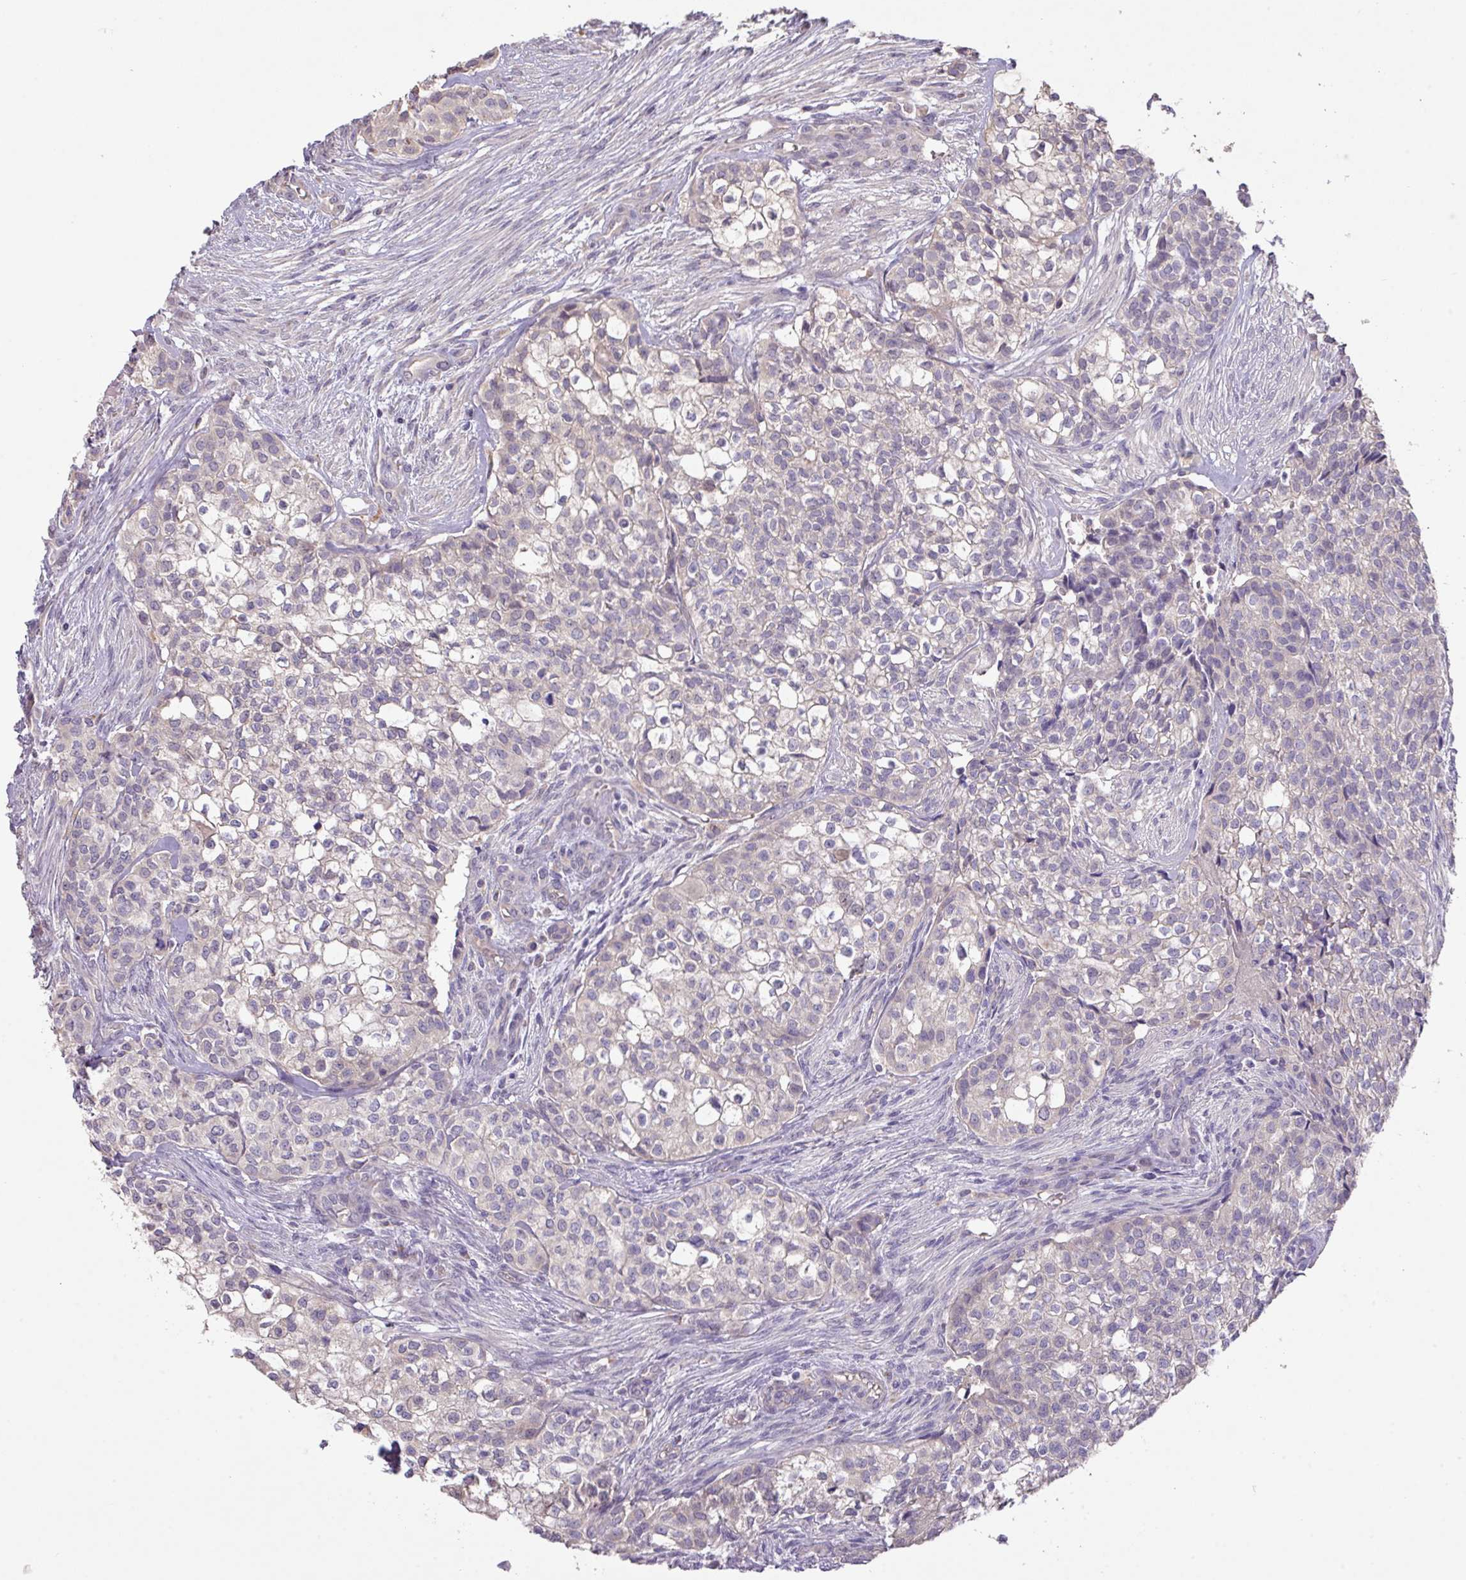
{"staining": {"intensity": "negative", "quantity": "none", "location": "none"}, "tissue": "head and neck cancer", "cell_type": "Tumor cells", "image_type": "cancer", "snomed": [{"axis": "morphology", "description": "Adenocarcinoma, NOS"}, {"axis": "topography", "description": "Head-Neck"}], "caption": "Immunohistochemical staining of human head and neck cancer (adenocarcinoma) reveals no significant positivity in tumor cells.", "gene": "PRADC1", "patient": {"sex": "male", "age": 81}}